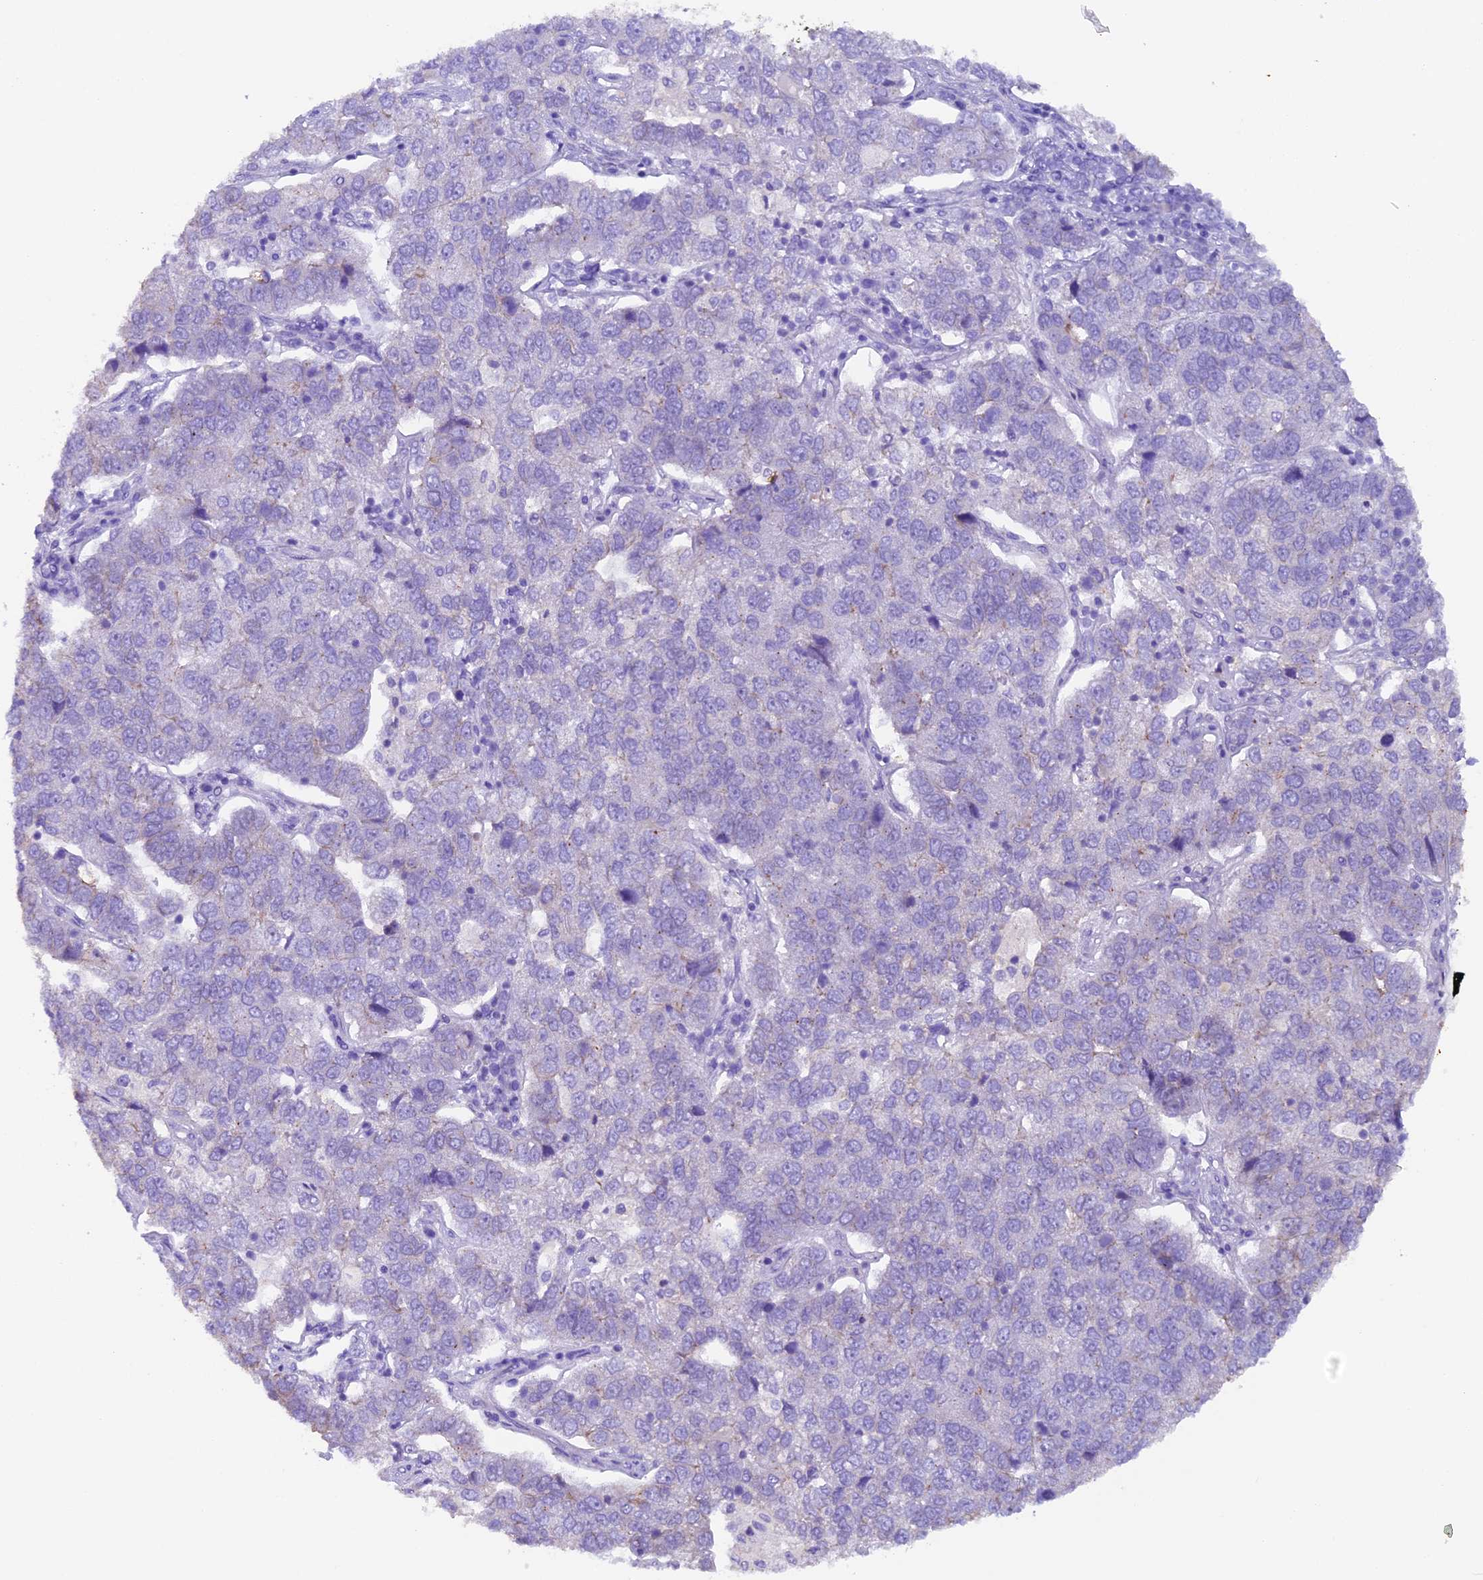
{"staining": {"intensity": "negative", "quantity": "none", "location": "none"}, "tissue": "pancreatic cancer", "cell_type": "Tumor cells", "image_type": "cancer", "snomed": [{"axis": "morphology", "description": "Adenocarcinoma, NOS"}, {"axis": "topography", "description": "Pancreas"}], "caption": "This is an IHC micrograph of adenocarcinoma (pancreatic). There is no expression in tumor cells.", "gene": "NCK2", "patient": {"sex": "female", "age": 61}}